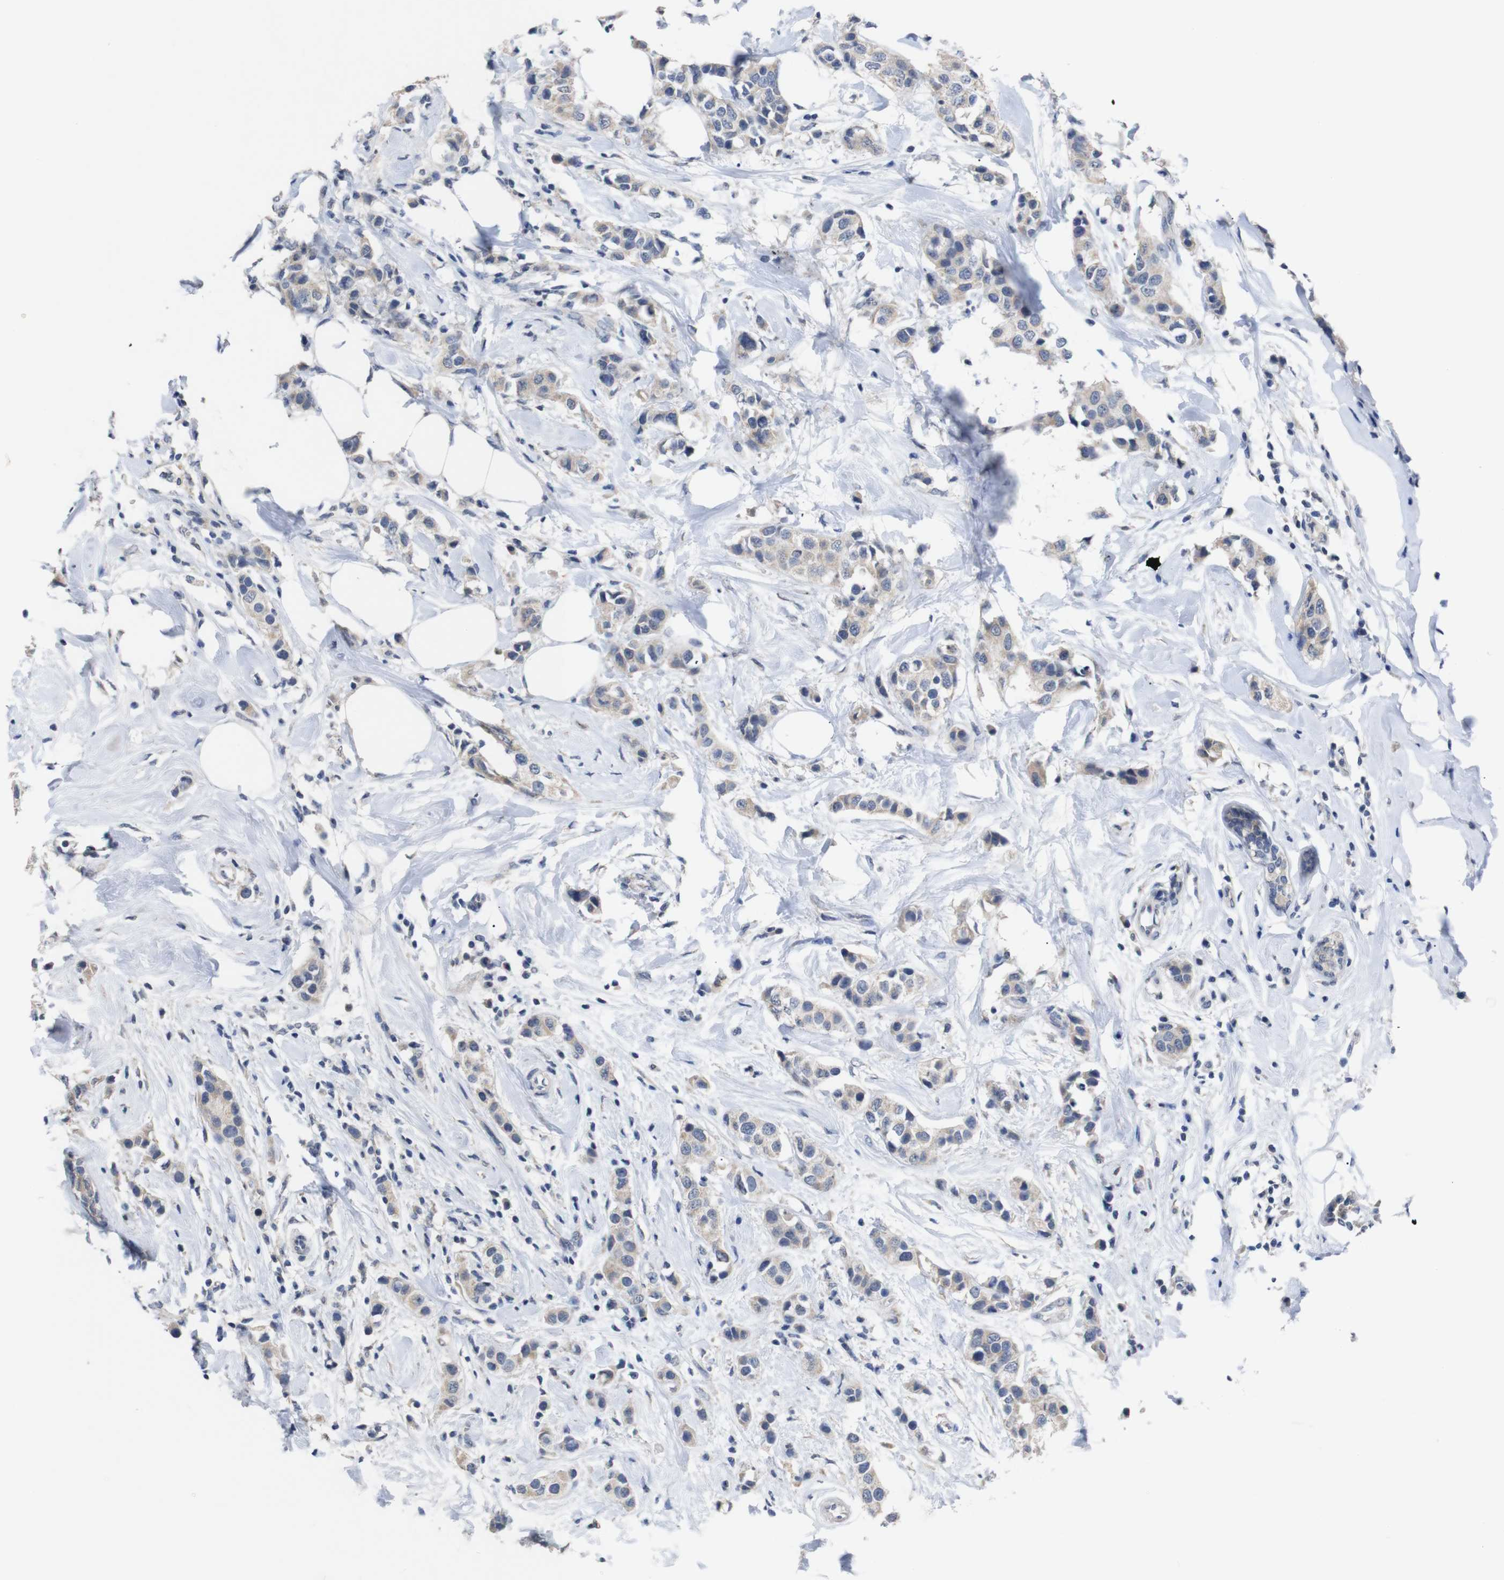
{"staining": {"intensity": "weak", "quantity": "25%-75%", "location": "cytoplasmic/membranous"}, "tissue": "breast cancer", "cell_type": "Tumor cells", "image_type": "cancer", "snomed": [{"axis": "morphology", "description": "Normal tissue, NOS"}, {"axis": "morphology", "description": "Duct carcinoma"}, {"axis": "topography", "description": "Breast"}], "caption": "A brown stain shows weak cytoplasmic/membranous expression of a protein in breast cancer (infiltrating ductal carcinoma) tumor cells.", "gene": "HNF1A", "patient": {"sex": "female", "age": 50}}